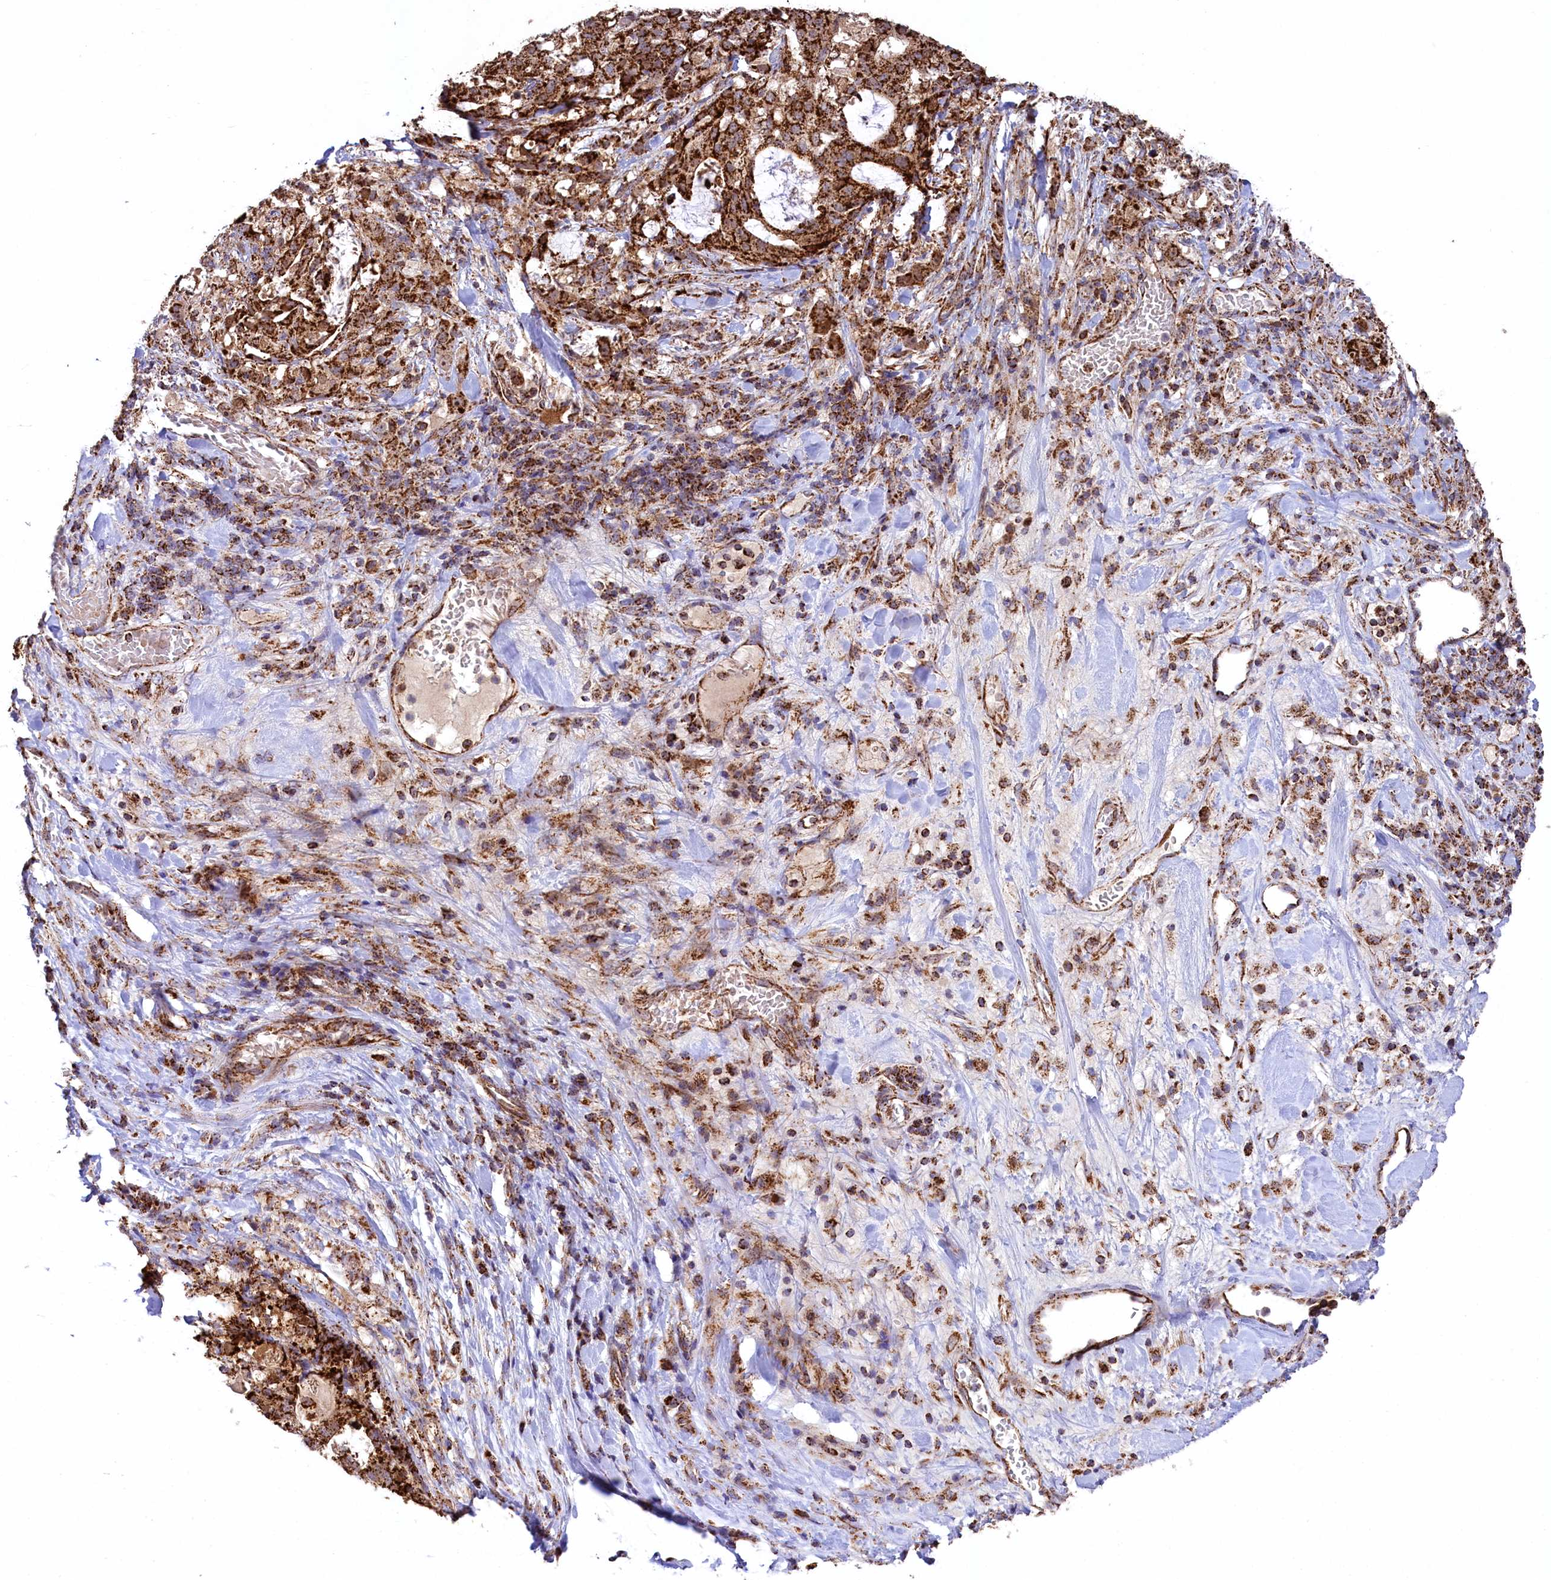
{"staining": {"intensity": "strong", "quantity": ">75%", "location": "cytoplasmic/membranous"}, "tissue": "stomach cancer", "cell_type": "Tumor cells", "image_type": "cancer", "snomed": [{"axis": "morphology", "description": "Adenocarcinoma, NOS"}, {"axis": "topography", "description": "Stomach"}], "caption": "Stomach cancer (adenocarcinoma) was stained to show a protein in brown. There is high levels of strong cytoplasmic/membranous expression in about >75% of tumor cells. (DAB IHC with brightfield microscopy, high magnification).", "gene": "CLYBL", "patient": {"sex": "male", "age": 48}}